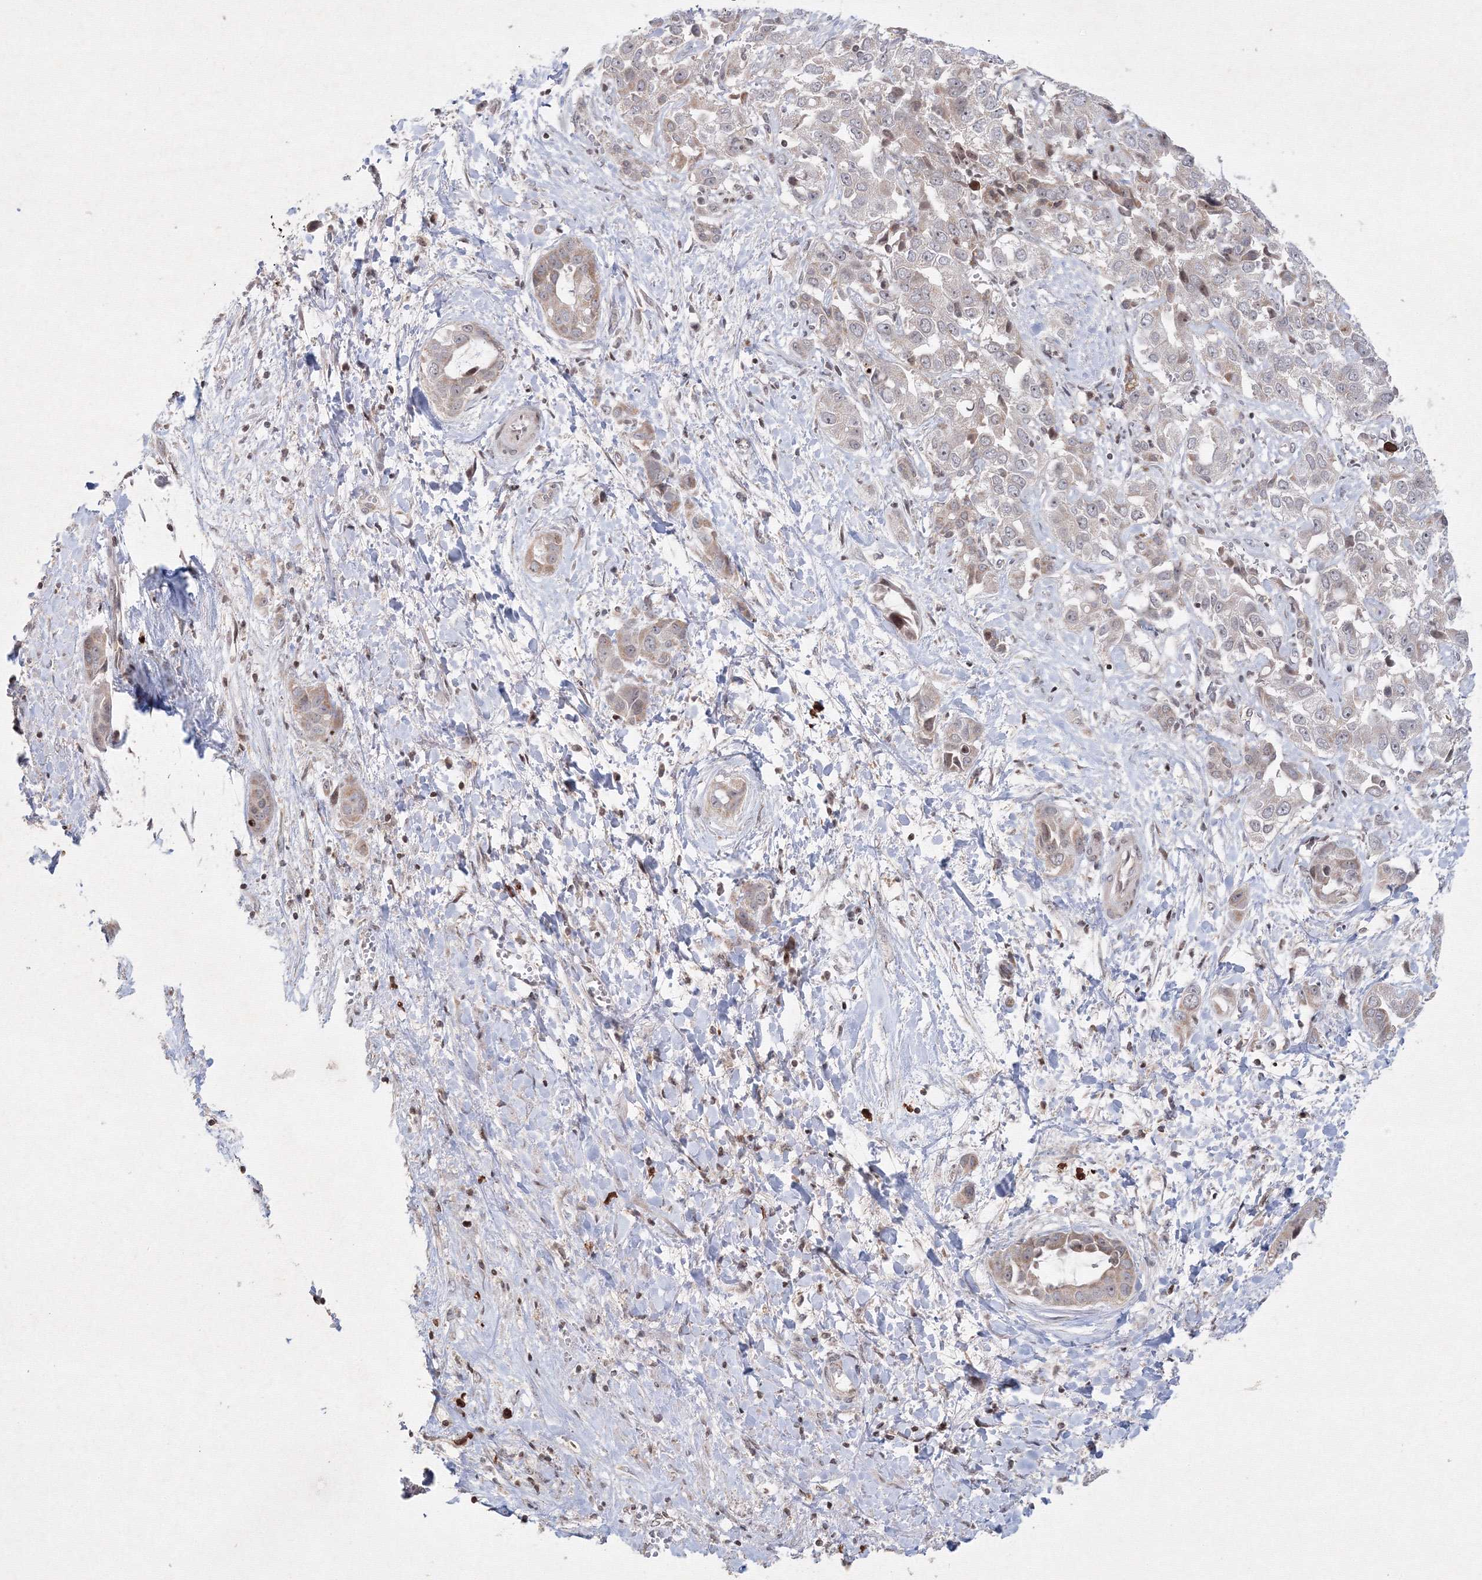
{"staining": {"intensity": "weak", "quantity": "25%-75%", "location": "cytoplasmic/membranous"}, "tissue": "liver cancer", "cell_type": "Tumor cells", "image_type": "cancer", "snomed": [{"axis": "morphology", "description": "Cholangiocarcinoma"}, {"axis": "topography", "description": "Liver"}], "caption": "DAB immunohistochemical staining of human liver cholangiocarcinoma displays weak cytoplasmic/membranous protein expression in approximately 25%-75% of tumor cells.", "gene": "MKRN2", "patient": {"sex": "female", "age": 52}}